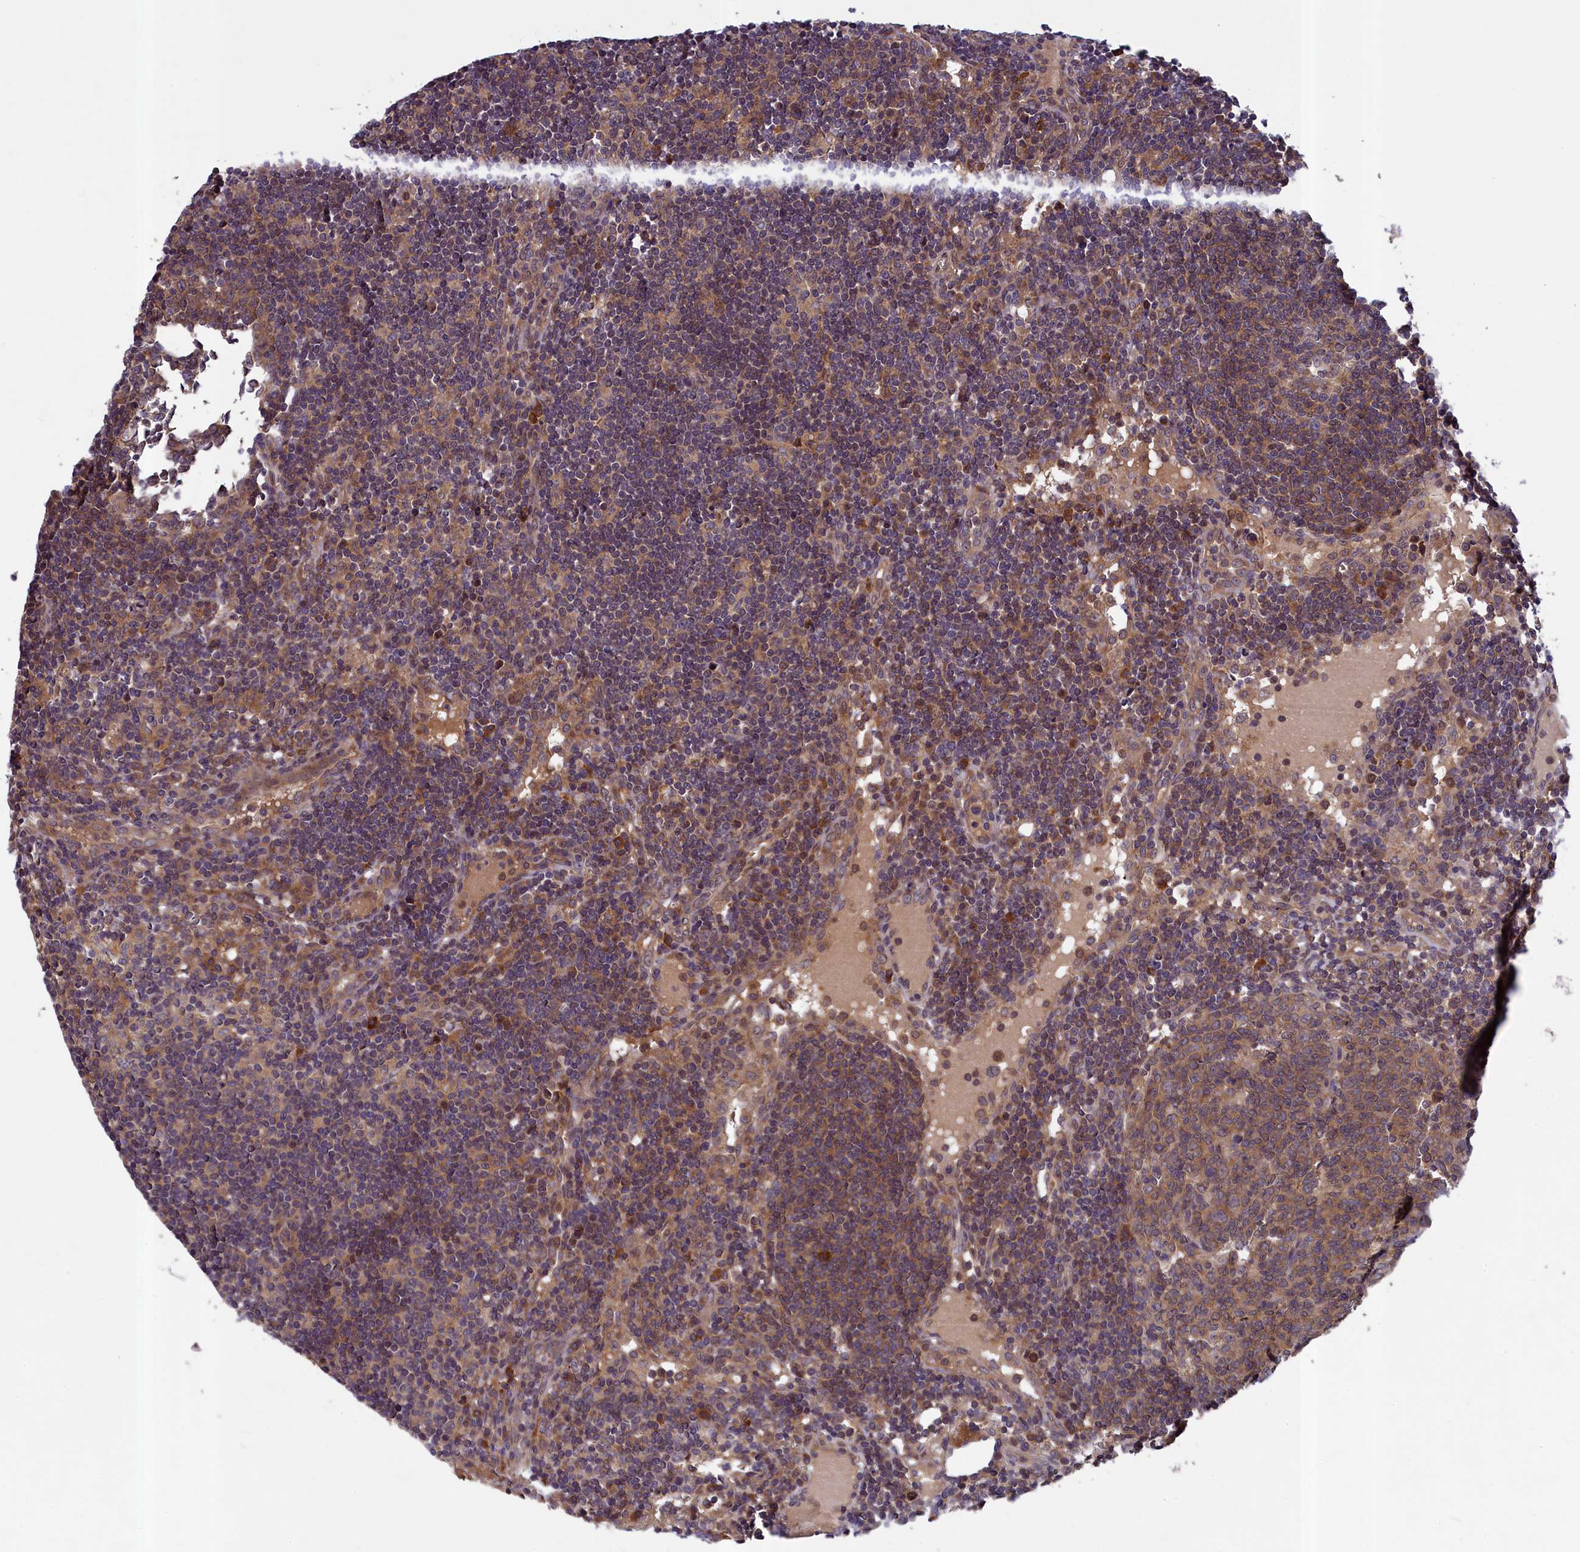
{"staining": {"intensity": "moderate", "quantity": "25%-75%", "location": "cytoplasmic/membranous"}, "tissue": "lymph node", "cell_type": "Germinal center cells", "image_type": "normal", "snomed": [{"axis": "morphology", "description": "Normal tissue, NOS"}, {"axis": "topography", "description": "Lymph node"}], "caption": "This image exhibits IHC staining of normal lymph node, with medium moderate cytoplasmic/membranous expression in about 25%-75% of germinal center cells.", "gene": "NUBP1", "patient": {"sex": "female", "age": 73}}